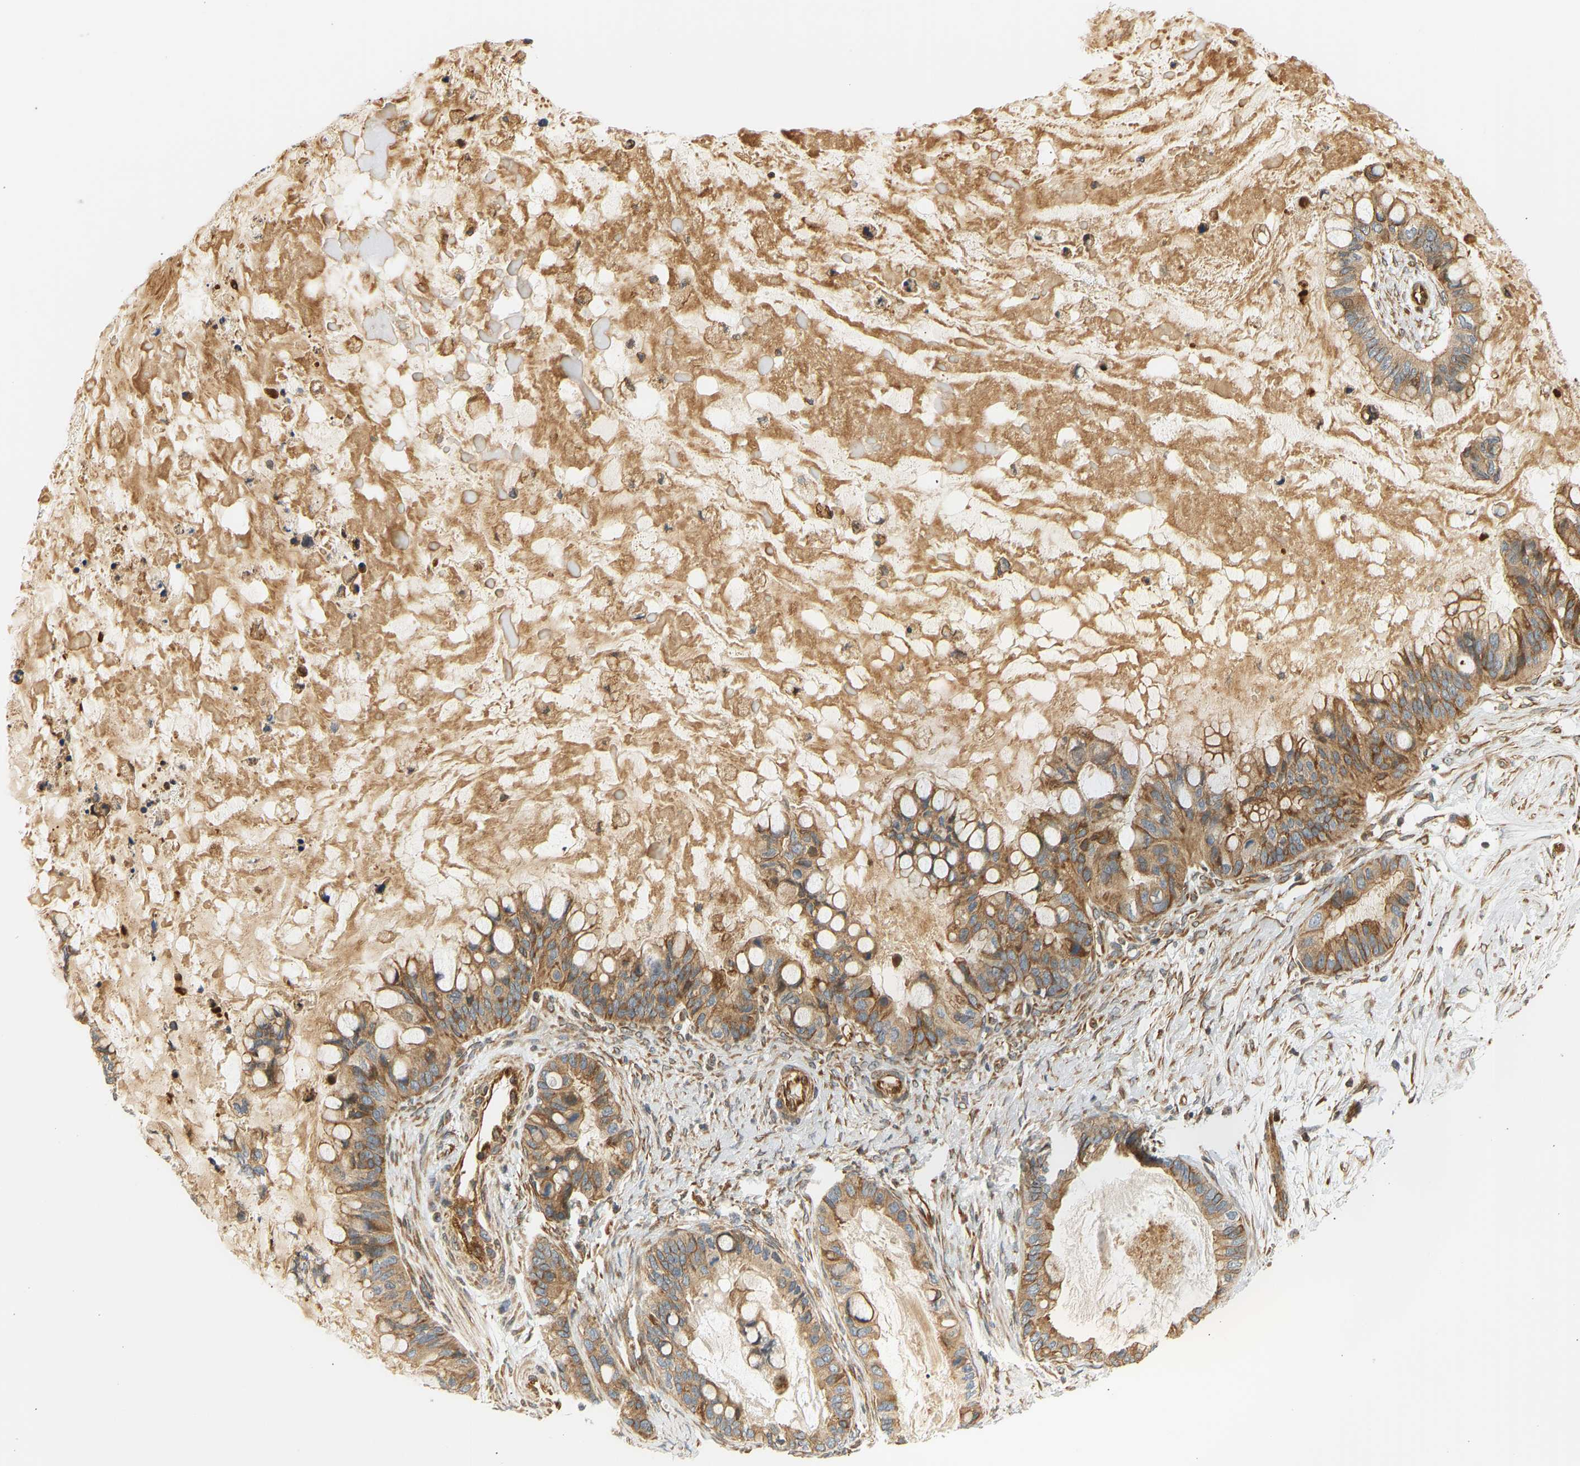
{"staining": {"intensity": "moderate", "quantity": ">75%", "location": "cytoplasmic/membranous"}, "tissue": "ovarian cancer", "cell_type": "Tumor cells", "image_type": "cancer", "snomed": [{"axis": "morphology", "description": "Cystadenocarcinoma, mucinous, NOS"}, {"axis": "topography", "description": "Ovary"}], "caption": "A brown stain labels moderate cytoplasmic/membranous staining of a protein in ovarian mucinous cystadenocarcinoma tumor cells.", "gene": "CEP57", "patient": {"sex": "female", "age": 80}}